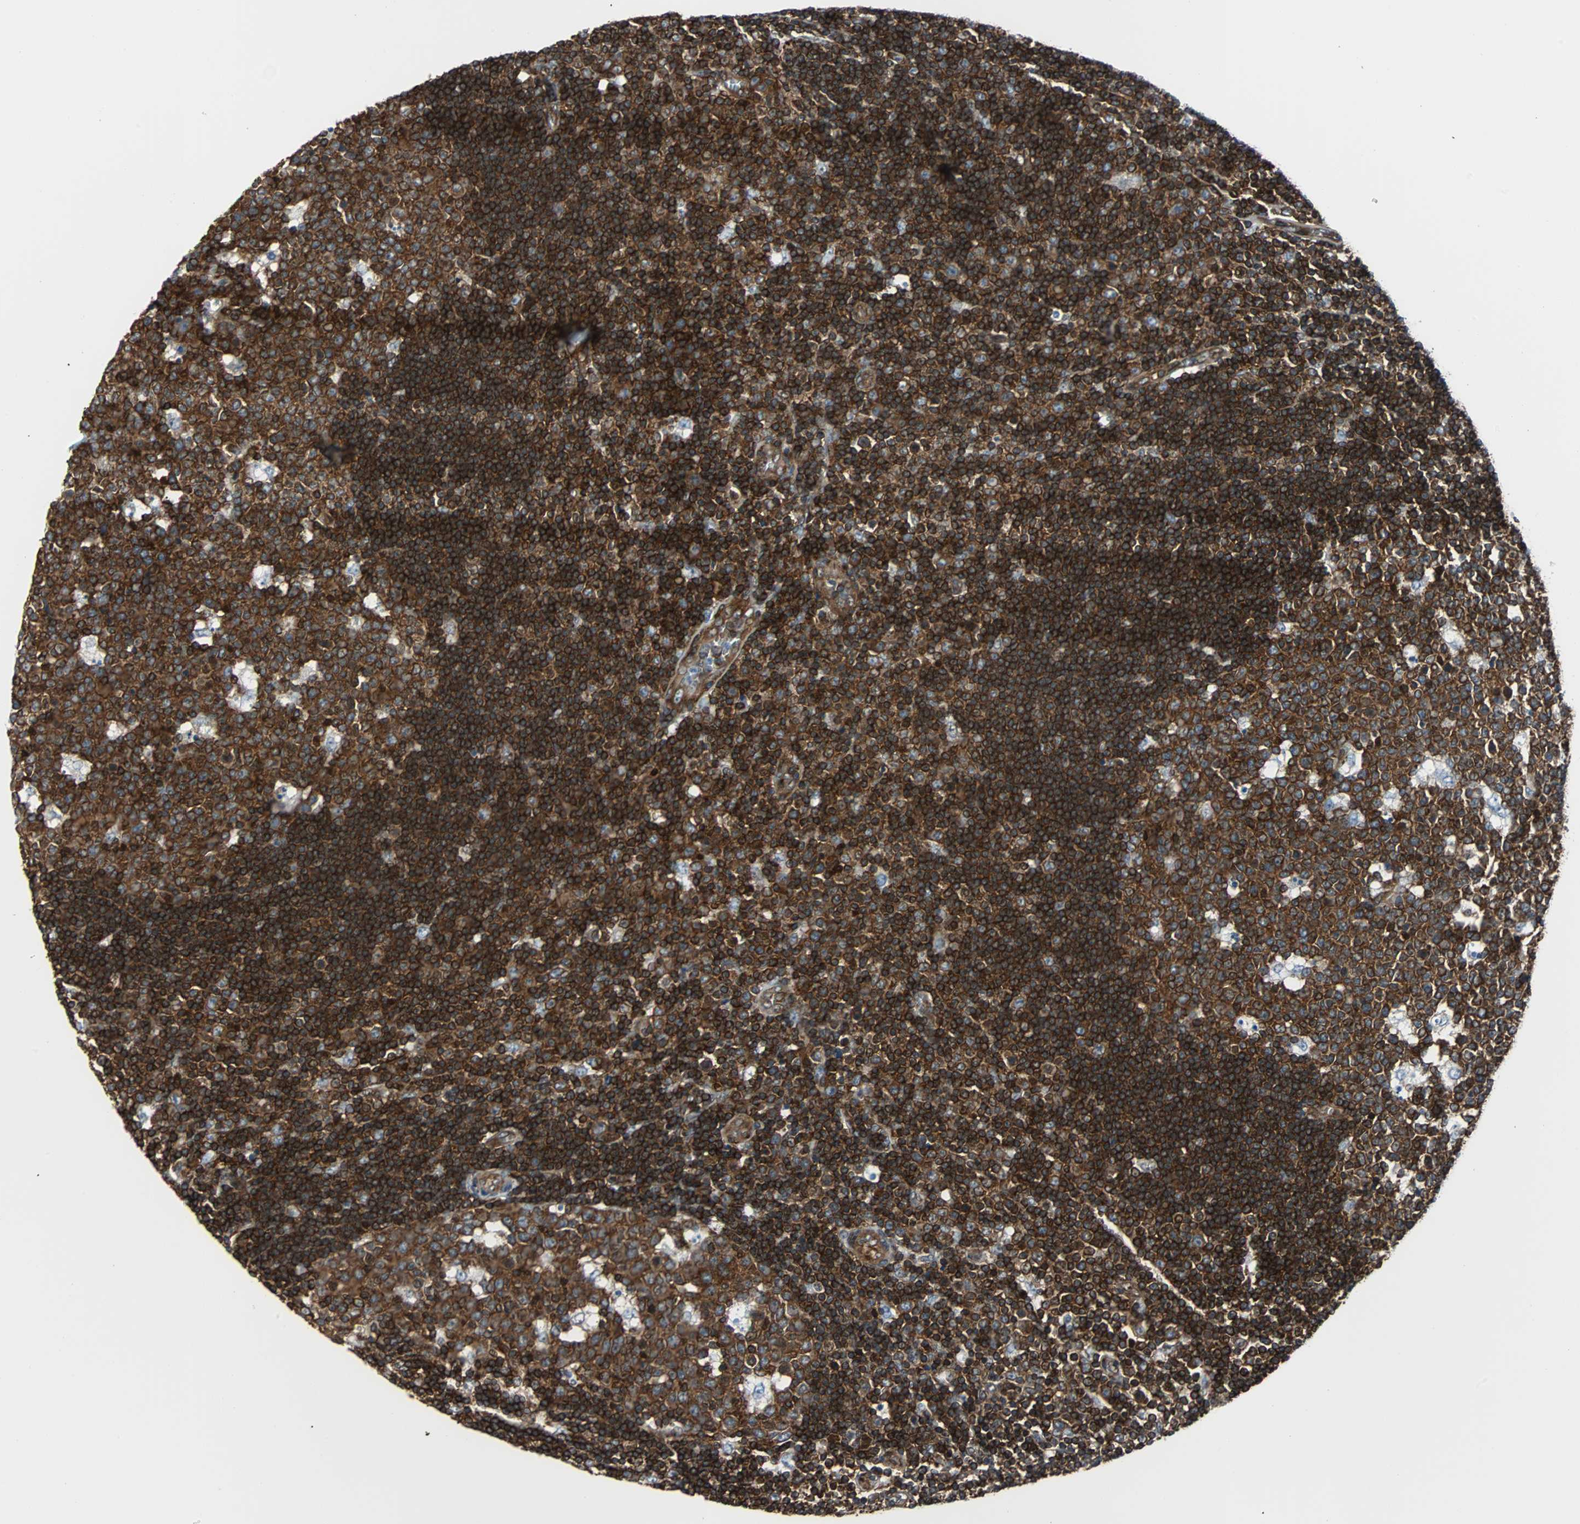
{"staining": {"intensity": "strong", "quantity": ">75%", "location": "cytoplasmic/membranous"}, "tissue": "lymph node", "cell_type": "Germinal center cells", "image_type": "normal", "snomed": [{"axis": "morphology", "description": "Normal tissue, NOS"}, {"axis": "topography", "description": "Lymph node"}, {"axis": "topography", "description": "Salivary gland"}], "caption": "The photomicrograph displays a brown stain indicating the presence of a protein in the cytoplasmic/membranous of germinal center cells in lymph node. (IHC, brightfield microscopy, high magnification).", "gene": "RELA", "patient": {"sex": "male", "age": 8}}